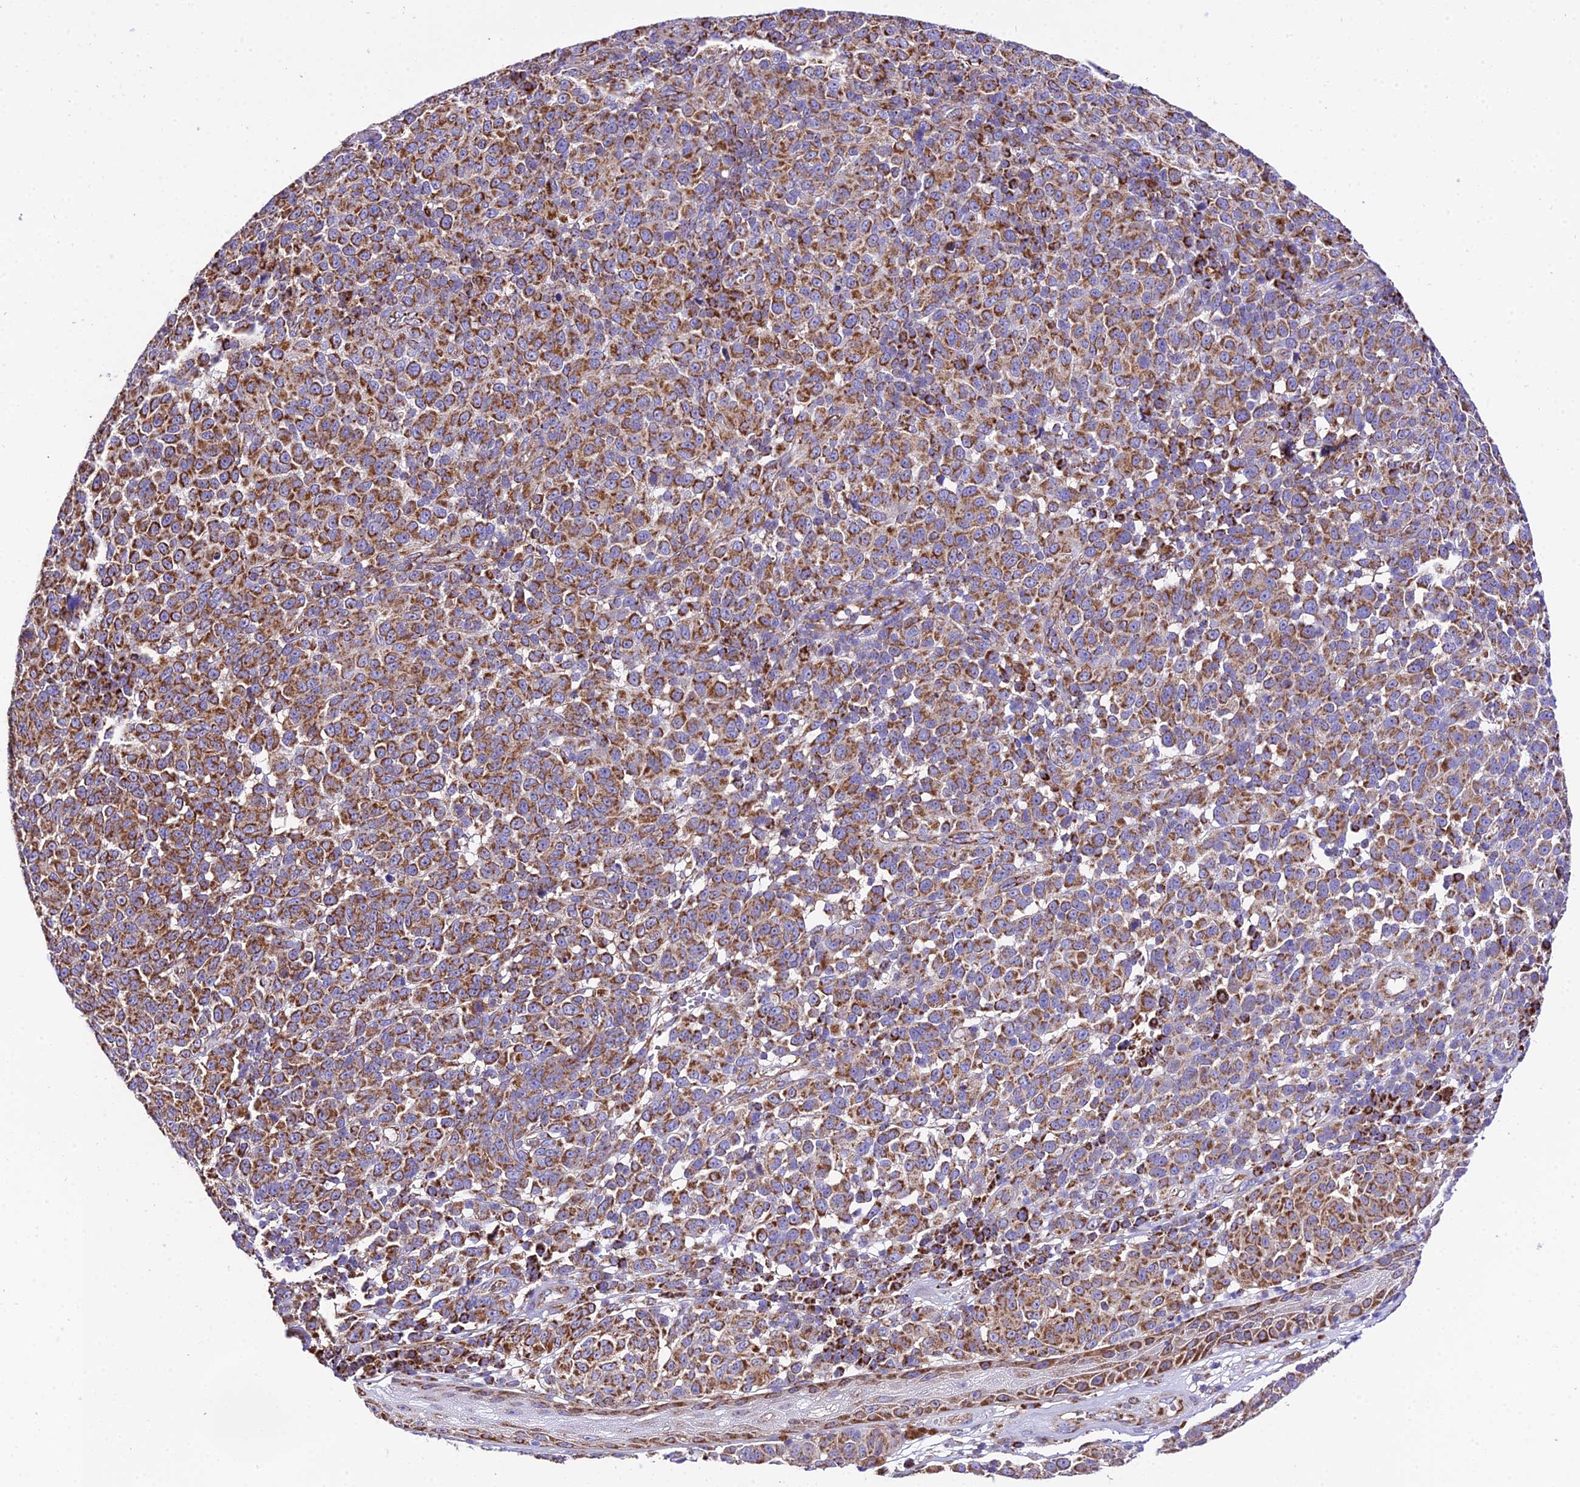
{"staining": {"intensity": "strong", "quantity": ">75%", "location": "cytoplasmic/membranous"}, "tissue": "melanoma", "cell_type": "Tumor cells", "image_type": "cancer", "snomed": [{"axis": "morphology", "description": "Malignant melanoma, NOS"}, {"axis": "topography", "description": "Skin"}], "caption": "The photomicrograph displays a brown stain indicating the presence of a protein in the cytoplasmic/membranous of tumor cells in malignant melanoma.", "gene": "OCIAD1", "patient": {"sex": "male", "age": 49}}